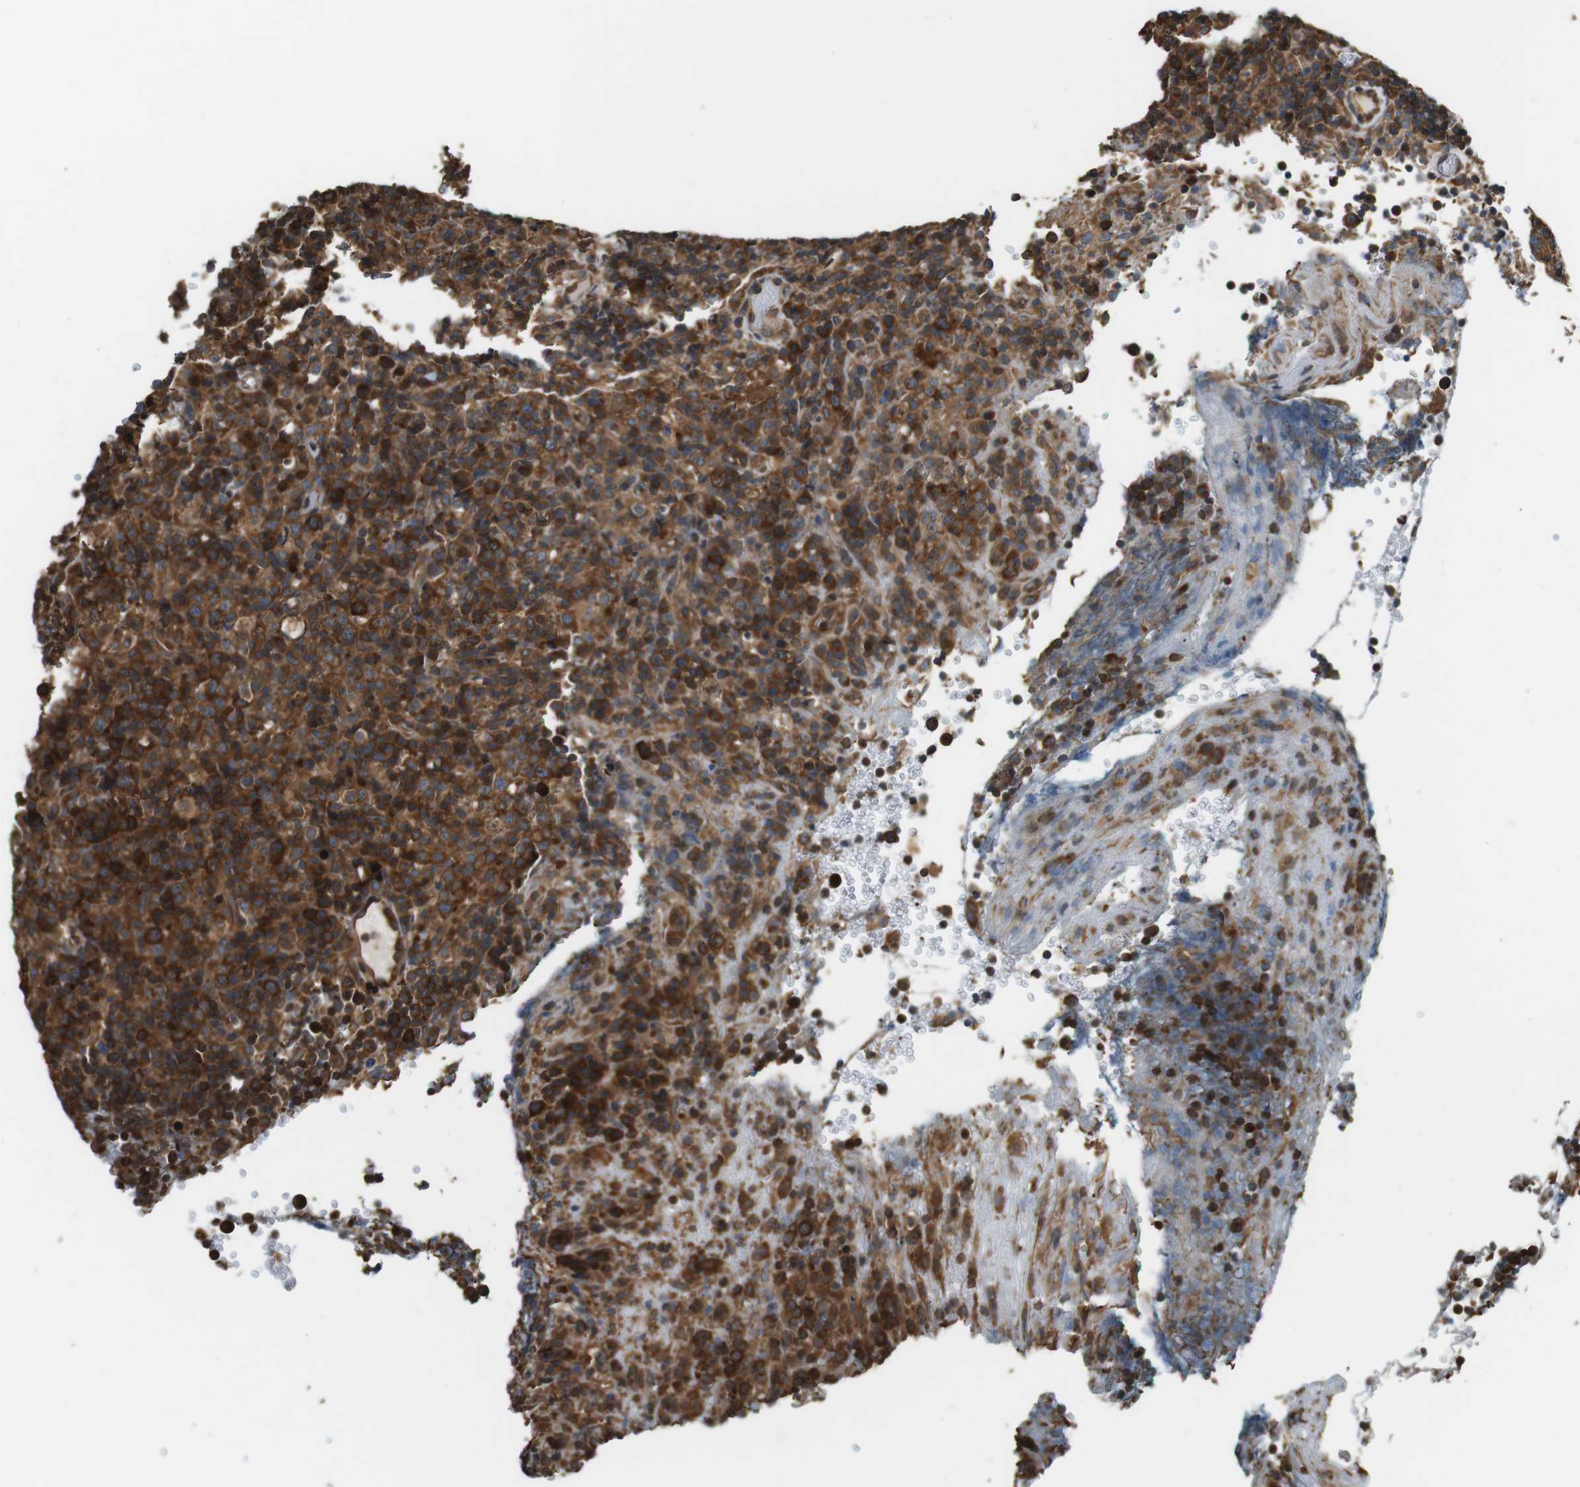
{"staining": {"intensity": "moderate", "quantity": ">75%", "location": "cytoplasmic/membranous"}, "tissue": "lymphoma", "cell_type": "Tumor cells", "image_type": "cancer", "snomed": [{"axis": "morphology", "description": "Malignant lymphoma, non-Hodgkin's type, High grade"}, {"axis": "topography", "description": "Lymph node"}], "caption": "Immunohistochemical staining of human high-grade malignant lymphoma, non-Hodgkin's type shows moderate cytoplasmic/membranous protein expression in approximately >75% of tumor cells. Using DAB (3,3'-diaminobenzidine) (brown) and hematoxylin (blue) stains, captured at high magnification using brightfield microscopy.", "gene": "PA2G4", "patient": {"sex": "female", "age": 76}}